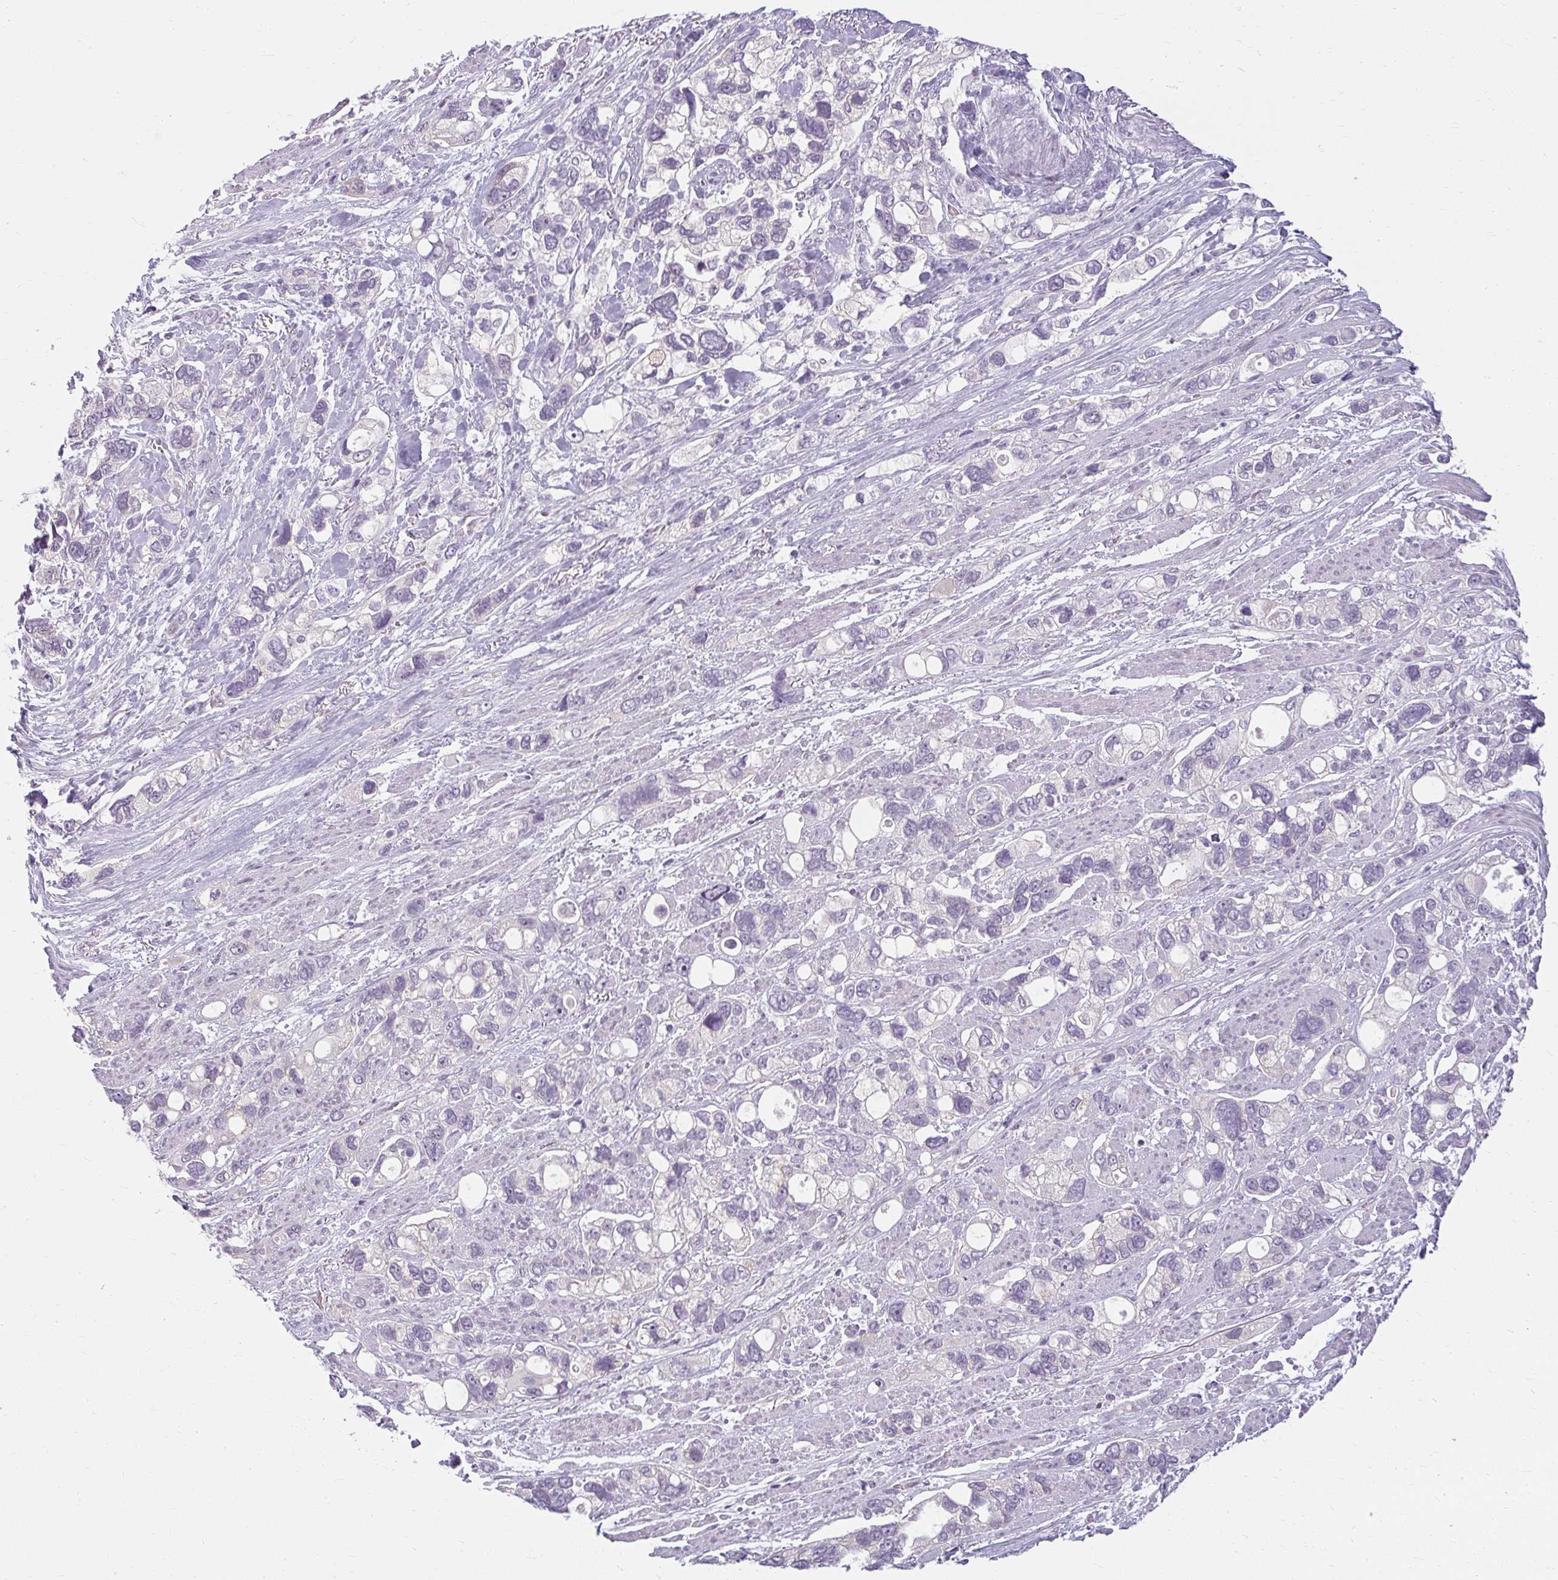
{"staining": {"intensity": "negative", "quantity": "none", "location": "none"}, "tissue": "stomach cancer", "cell_type": "Tumor cells", "image_type": "cancer", "snomed": [{"axis": "morphology", "description": "Adenocarcinoma, NOS"}, {"axis": "topography", "description": "Stomach, upper"}], "caption": "High power microscopy histopathology image of an immunohistochemistry photomicrograph of stomach cancer (adenocarcinoma), revealing no significant positivity in tumor cells. (Brightfield microscopy of DAB (3,3'-diaminobenzidine) IHC at high magnification).", "gene": "ZFYVE26", "patient": {"sex": "female", "age": 81}}